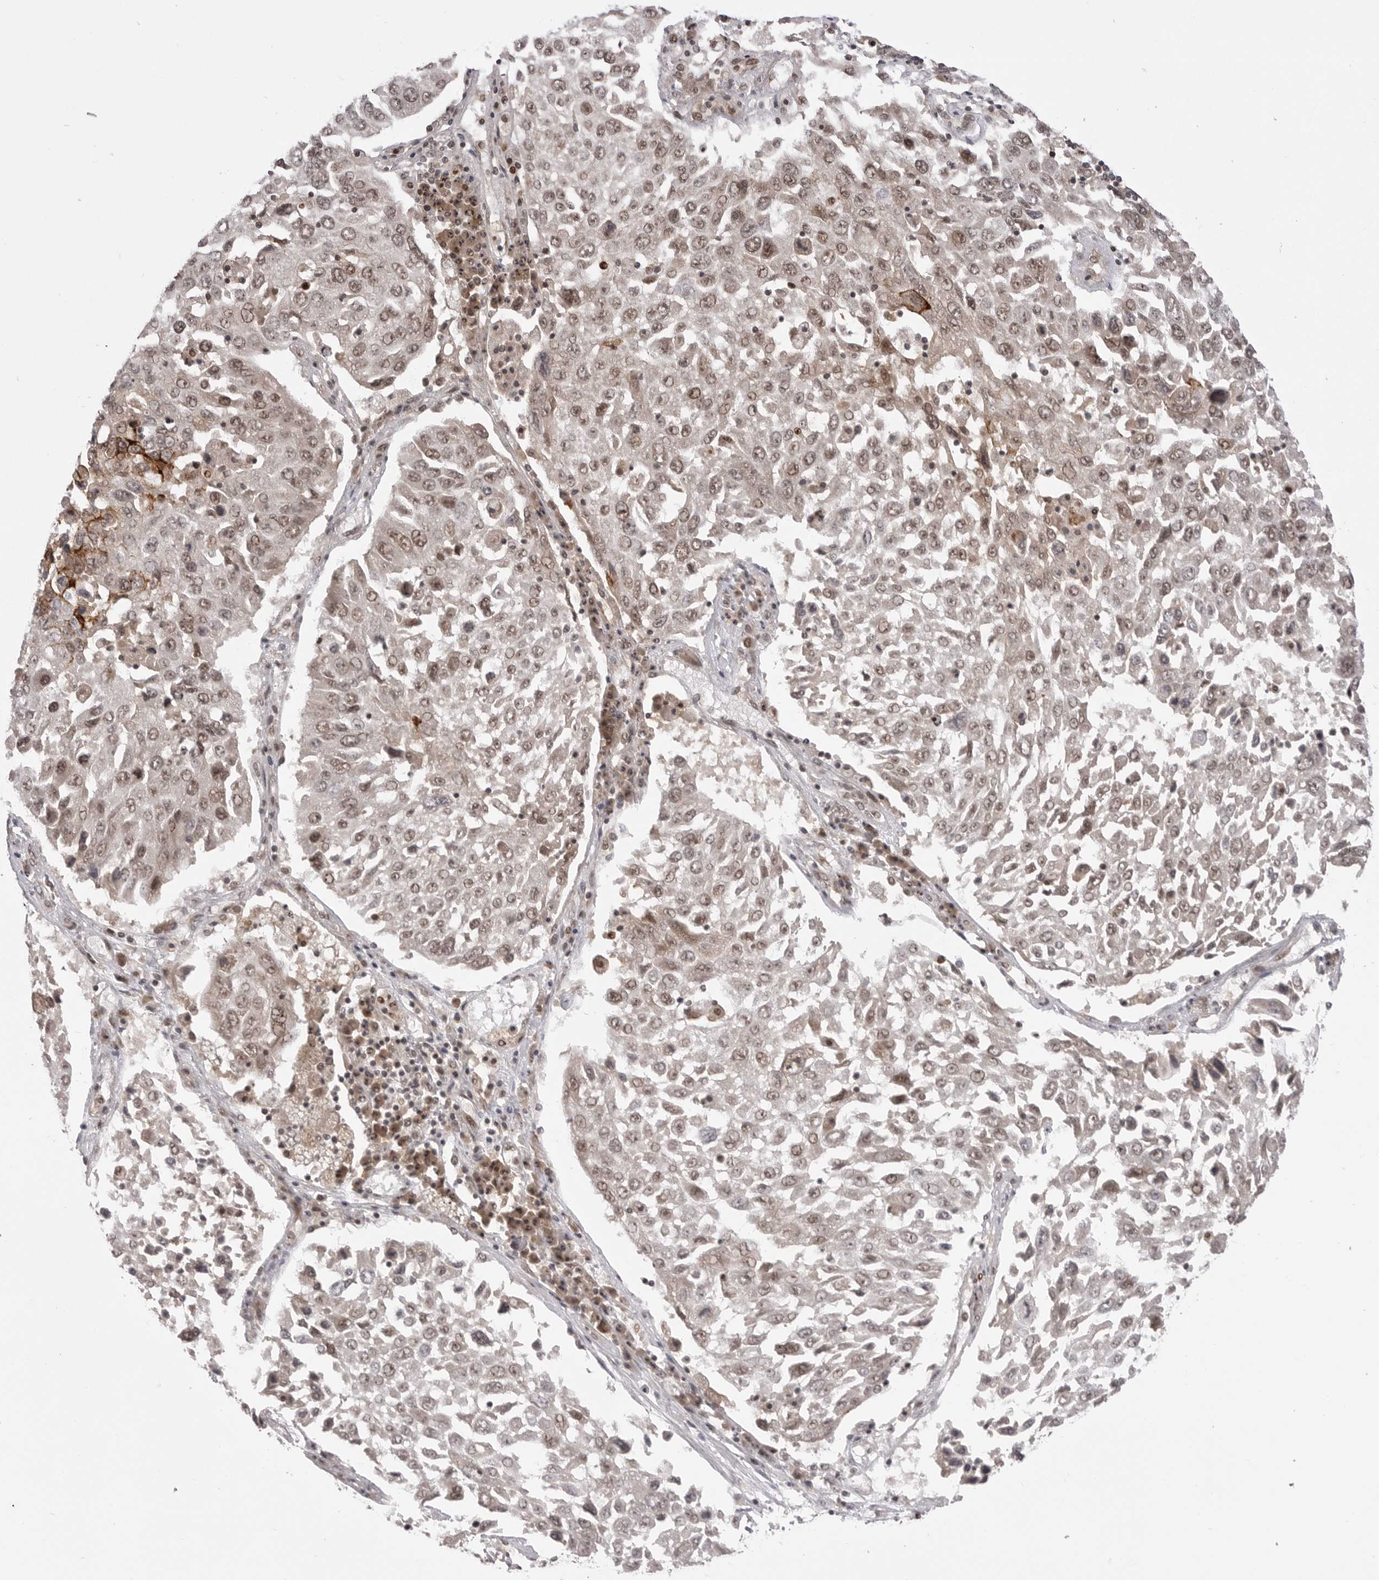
{"staining": {"intensity": "weak", "quantity": ">75%", "location": "cytoplasmic/membranous,nuclear"}, "tissue": "lung cancer", "cell_type": "Tumor cells", "image_type": "cancer", "snomed": [{"axis": "morphology", "description": "Squamous cell carcinoma, NOS"}, {"axis": "topography", "description": "Lung"}], "caption": "Lung cancer (squamous cell carcinoma) tissue reveals weak cytoplasmic/membranous and nuclear staining in approximately >75% of tumor cells, visualized by immunohistochemistry.", "gene": "PTK2B", "patient": {"sex": "male", "age": 65}}